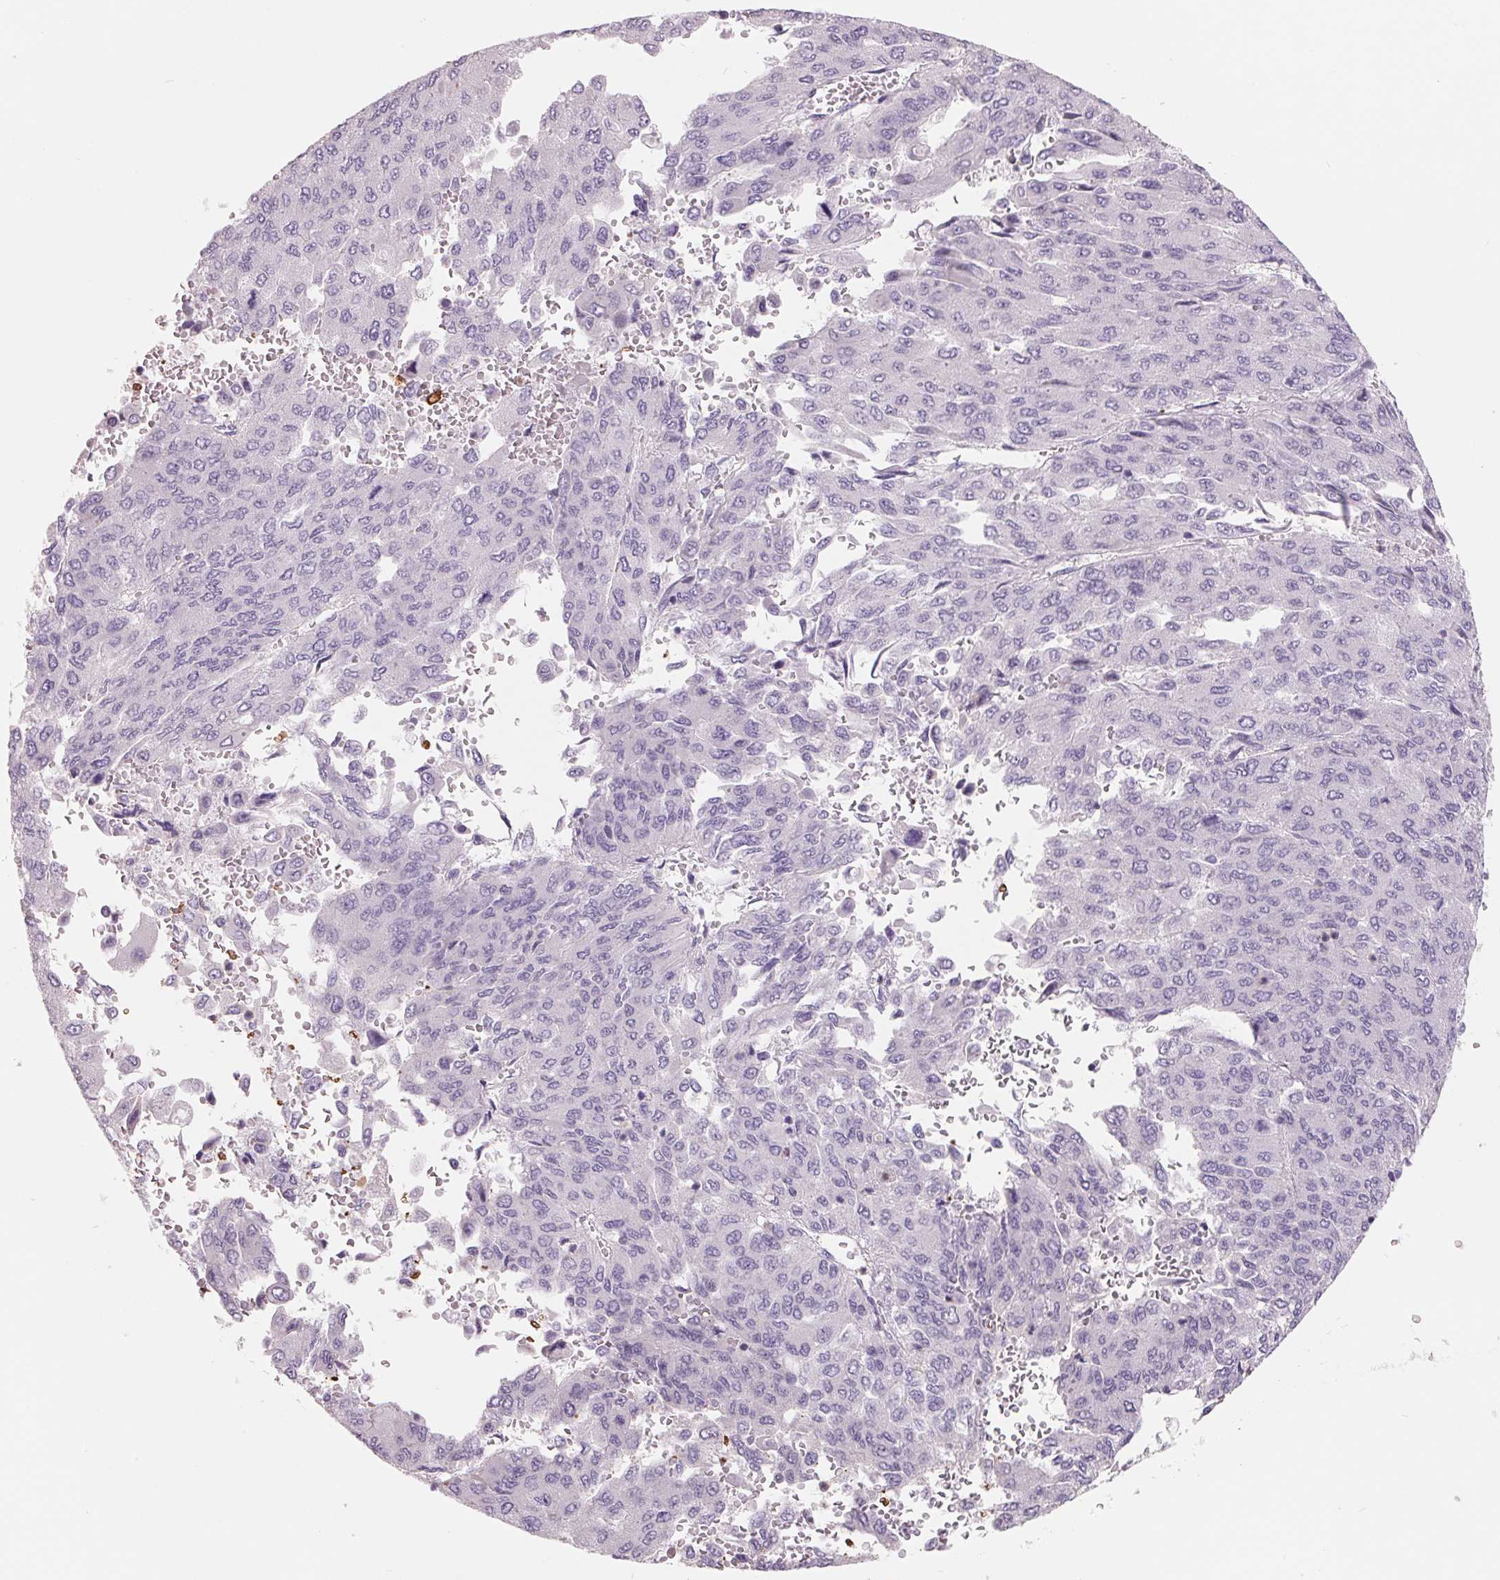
{"staining": {"intensity": "negative", "quantity": "none", "location": "none"}, "tissue": "liver cancer", "cell_type": "Tumor cells", "image_type": "cancer", "snomed": [{"axis": "morphology", "description": "Carcinoma, Hepatocellular, NOS"}, {"axis": "topography", "description": "Liver"}], "caption": "Immunohistochemistry (IHC) histopathology image of hepatocellular carcinoma (liver) stained for a protein (brown), which demonstrates no expression in tumor cells. Brightfield microscopy of immunohistochemistry (IHC) stained with DAB (3,3'-diaminobenzidine) (brown) and hematoxylin (blue), captured at high magnification.", "gene": "FTCD", "patient": {"sex": "female", "age": 41}}